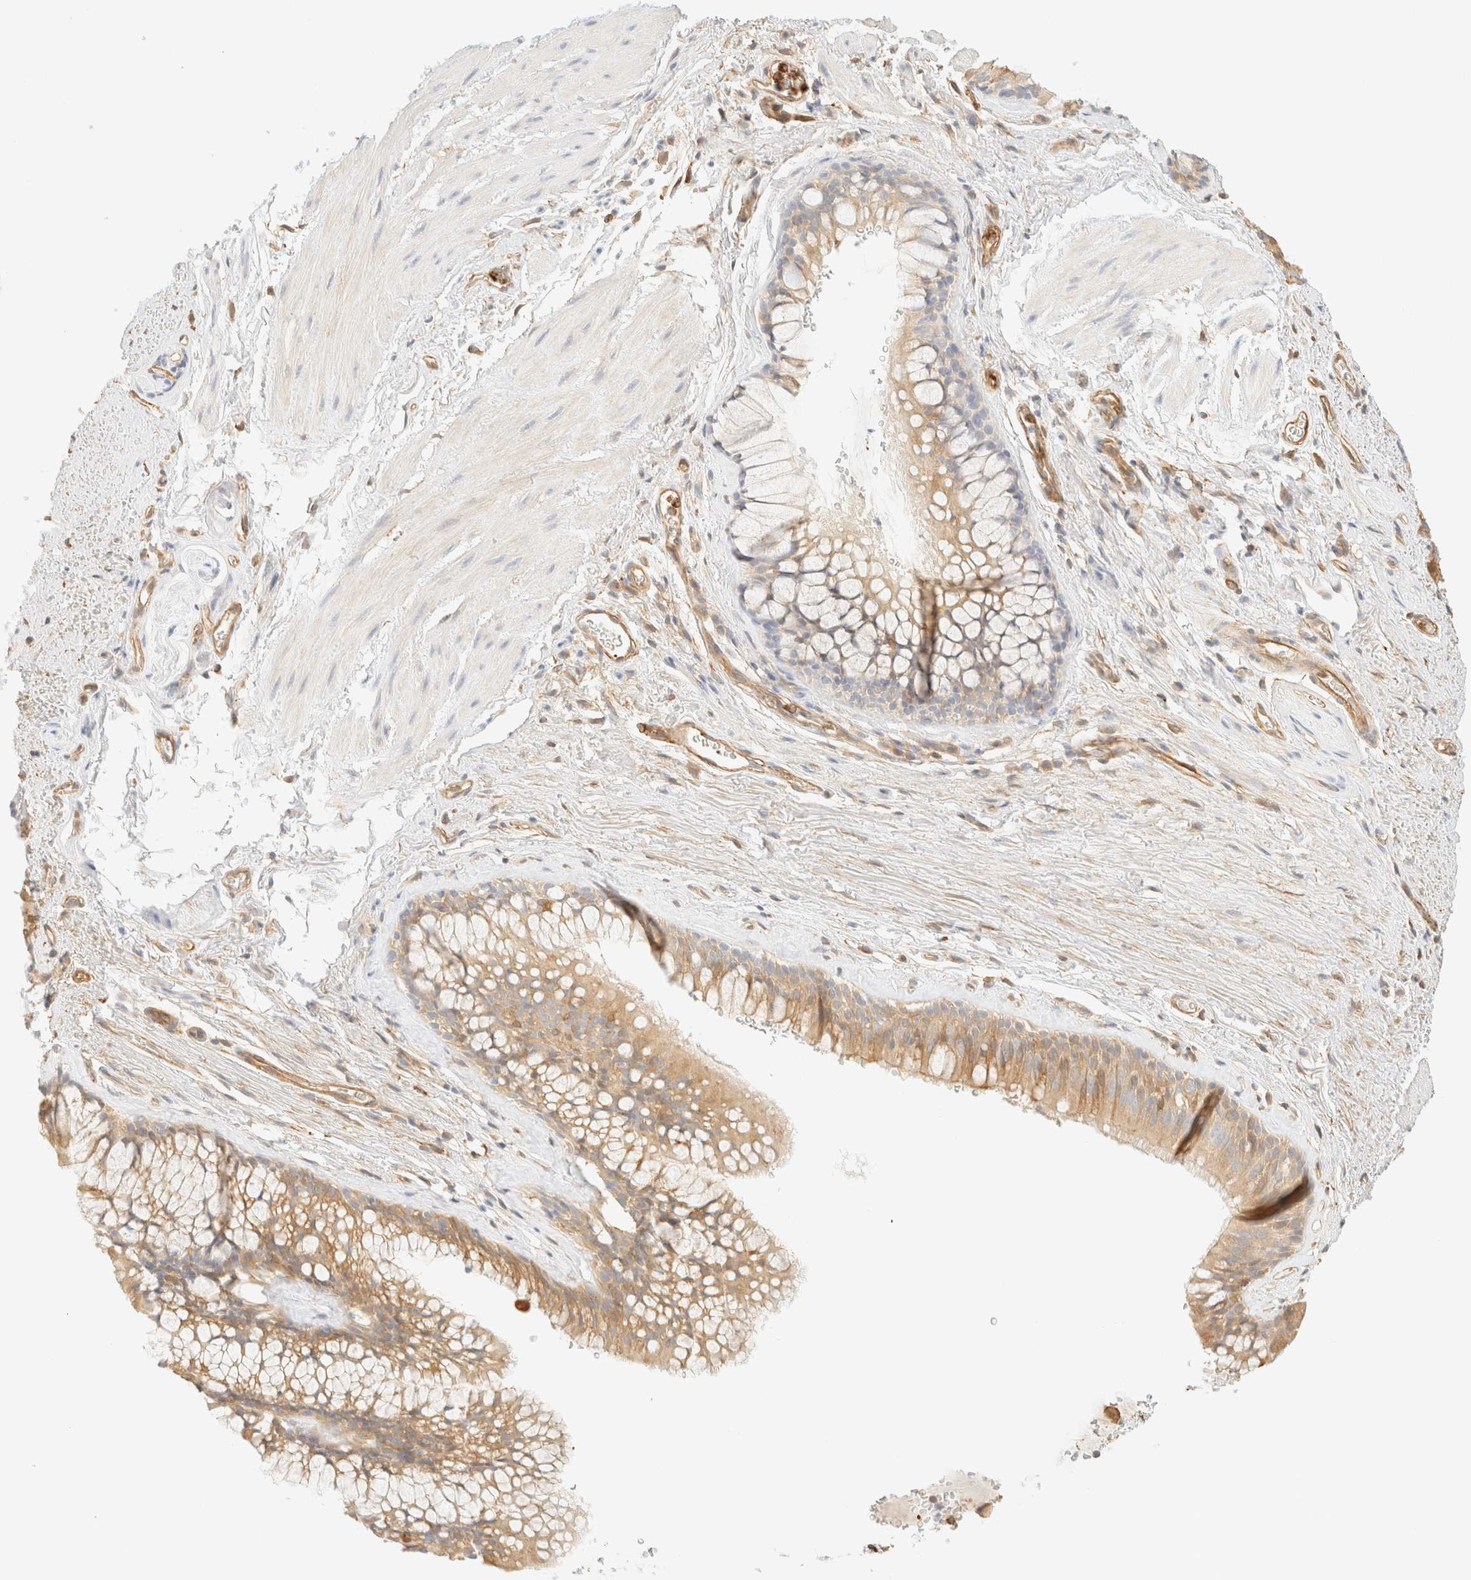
{"staining": {"intensity": "moderate", "quantity": "25%-75%", "location": "cytoplasmic/membranous"}, "tissue": "bronchus", "cell_type": "Respiratory epithelial cells", "image_type": "normal", "snomed": [{"axis": "morphology", "description": "Normal tissue, NOS"}, {"axis": "topography", "description": "Cartilage tissue"}, {"axis": "topography", "description": "Bronchus"}], "caption": "Brown immunohistochemical staining in normal human bronchus displays moderate cytoplasmic/membranous staining in about 25%-75% of respiratory epithelial cells. Nuclei are stained in blue.", "gene": "OTOP2", "patient": {"sex": "female", "age": 53}}